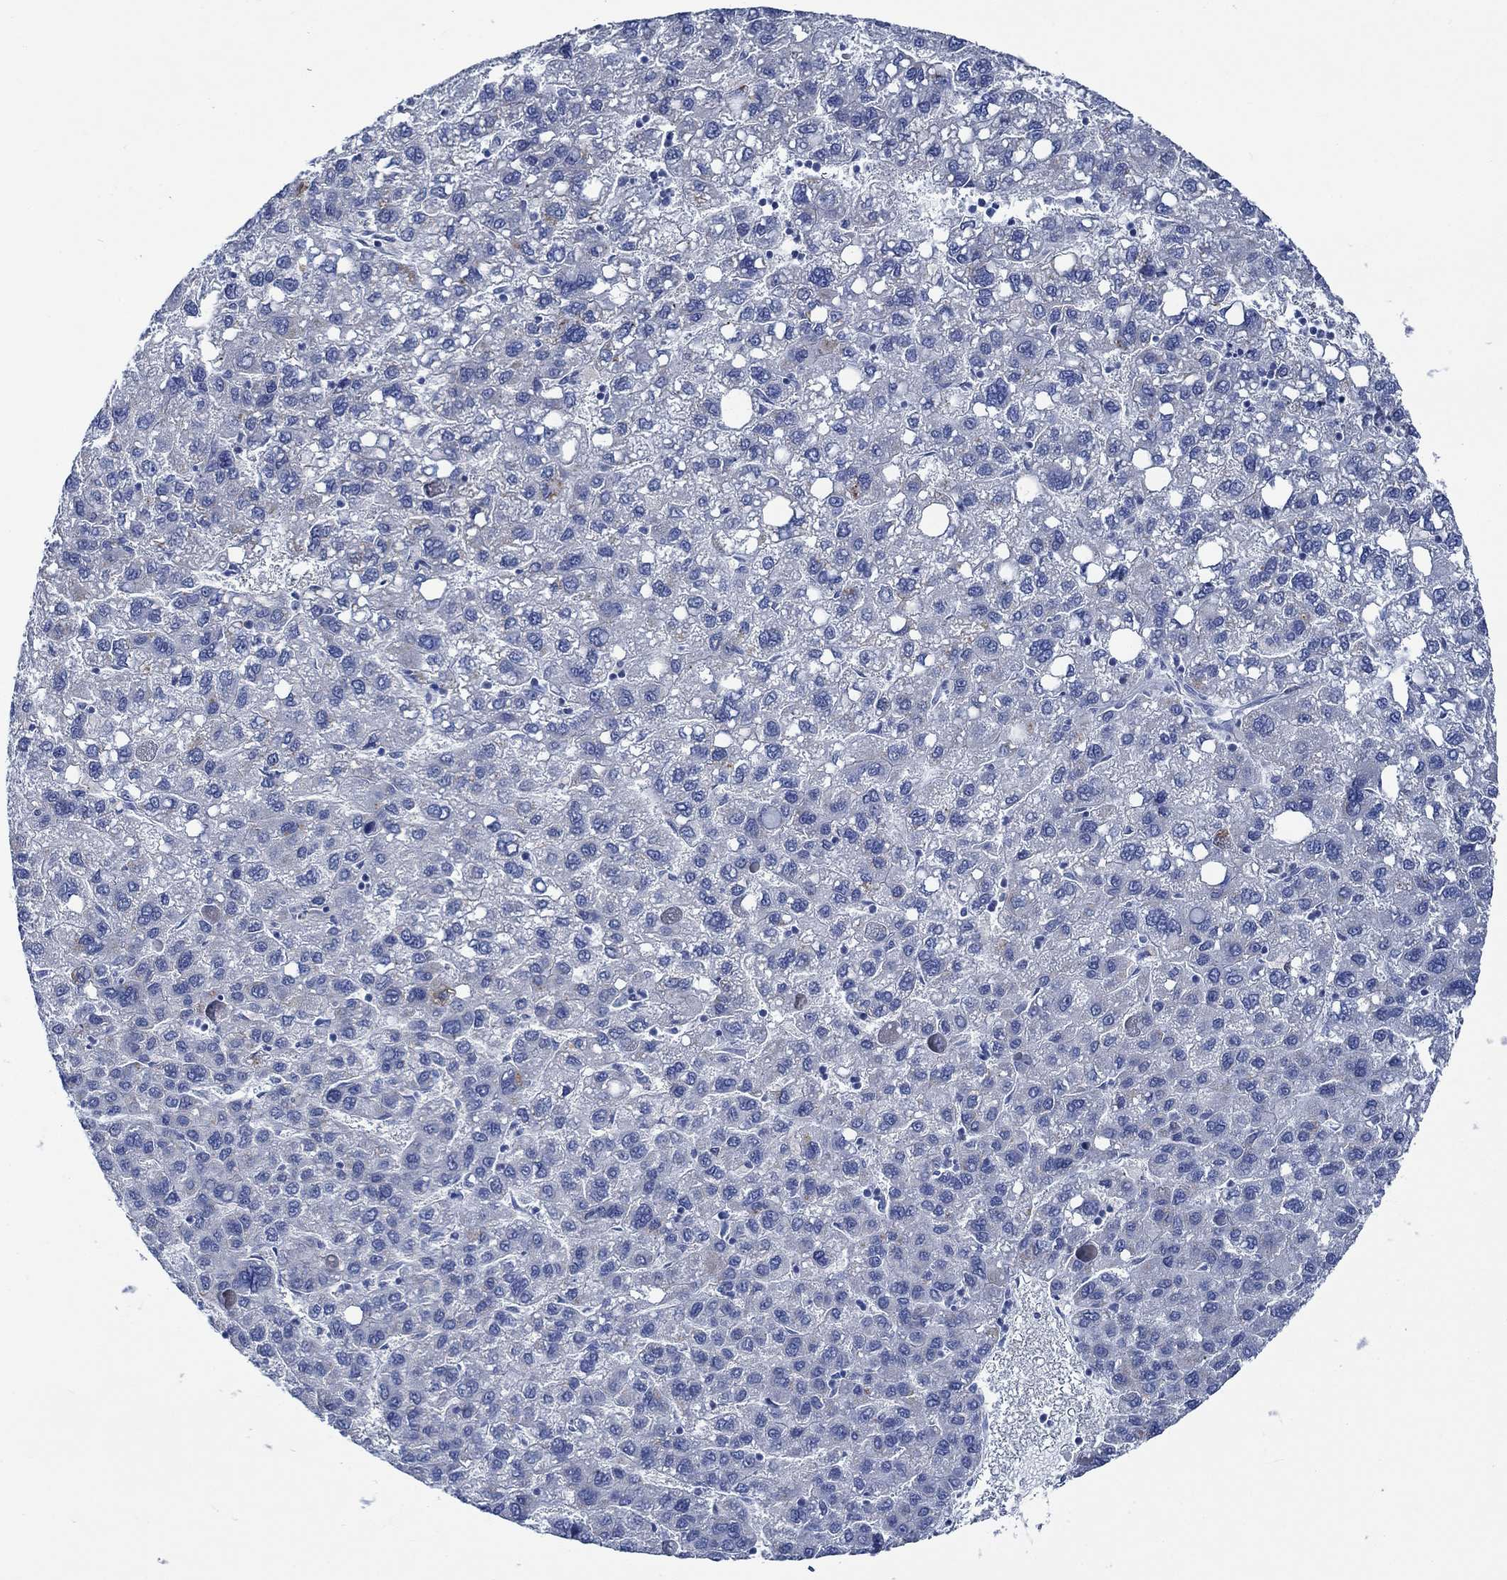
{"staining": {"intensity": "negative", "quantity": "none", "location": "none"}, "tissue": "liver cancer", "cell_type": "Tumor cells", "image_type": "cancer", "snomed": [{"axis": "morphology", "description": "Carcinoma, Hepatocellular, NOS"}, {"axis": "topography", "description": "Liver"}], "caption": "High magnification brightfield microscopy of liver cancer stained with DAB (3,3'-diaminobenzidine) (brown) and counterstained with hematoxylin (blue): tumor cells show no significant positivity.", "gene": "SVEP1", "patient": {"sex": "female", "age": 82}}